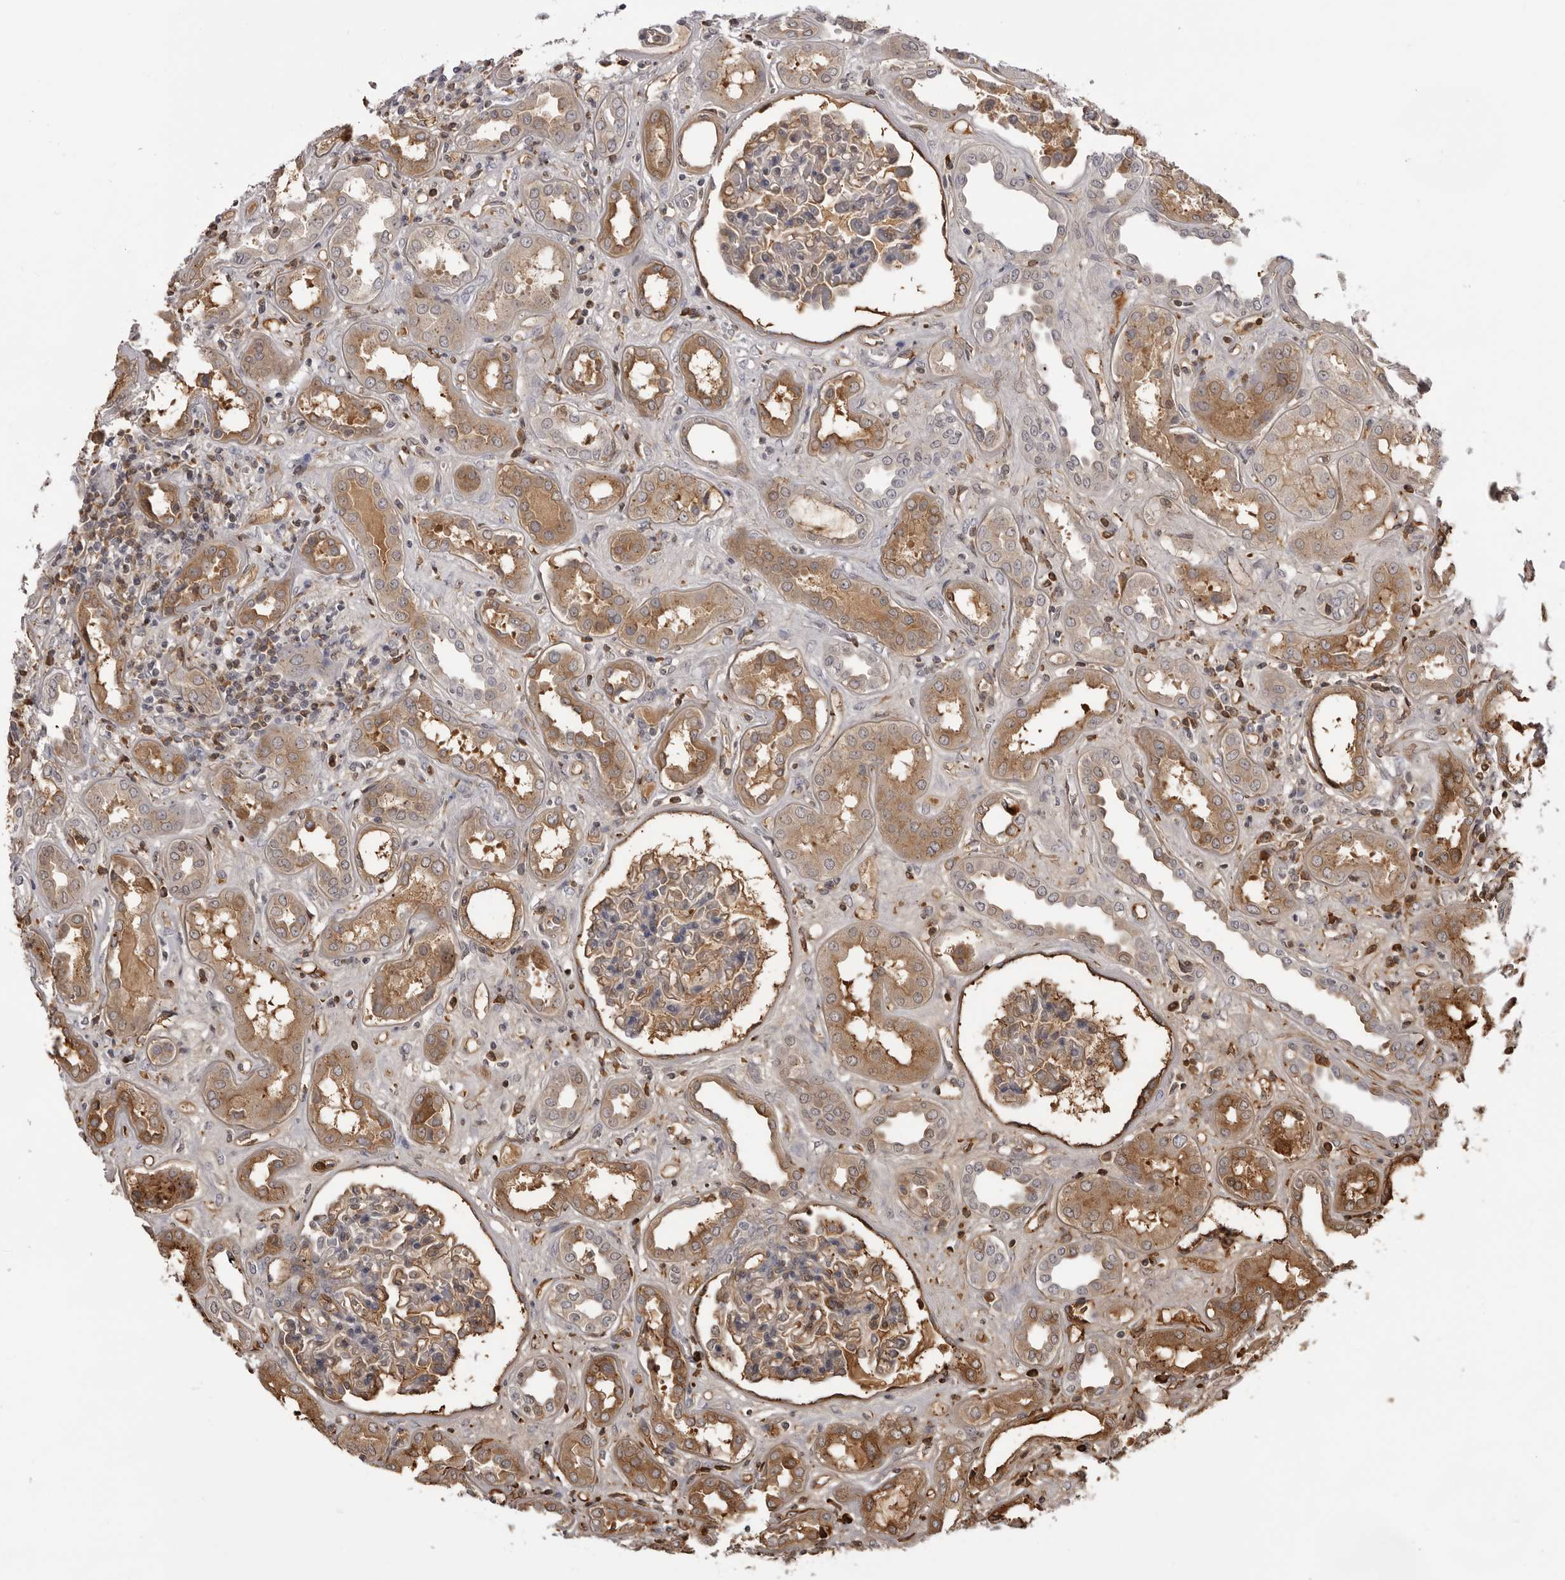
{"staining": {"intensity": "weak", "quantity": ">75%", "location": "cytoplasmic/membranous"}, "tissue": "kidney", "cell_type": "Cells in glomeruli", "image_type": "normal", "snomed": [{"axis": "morphology", "description": "Normal tissue, NOS"}, {"axis": "topography", "description": "Kidney"}], "caption": "Cells in glomeruli exhibit low levels of weak cytoplasmic/membranous positivity in about >75% of cells in benign kidney. (DAB (3,3'-diaminobenzidine) IHC, brown staining for protein, blue staining for nuclei).", "gene": "PLEKHF2", "patient": {"sex": "male", "age": 59}}